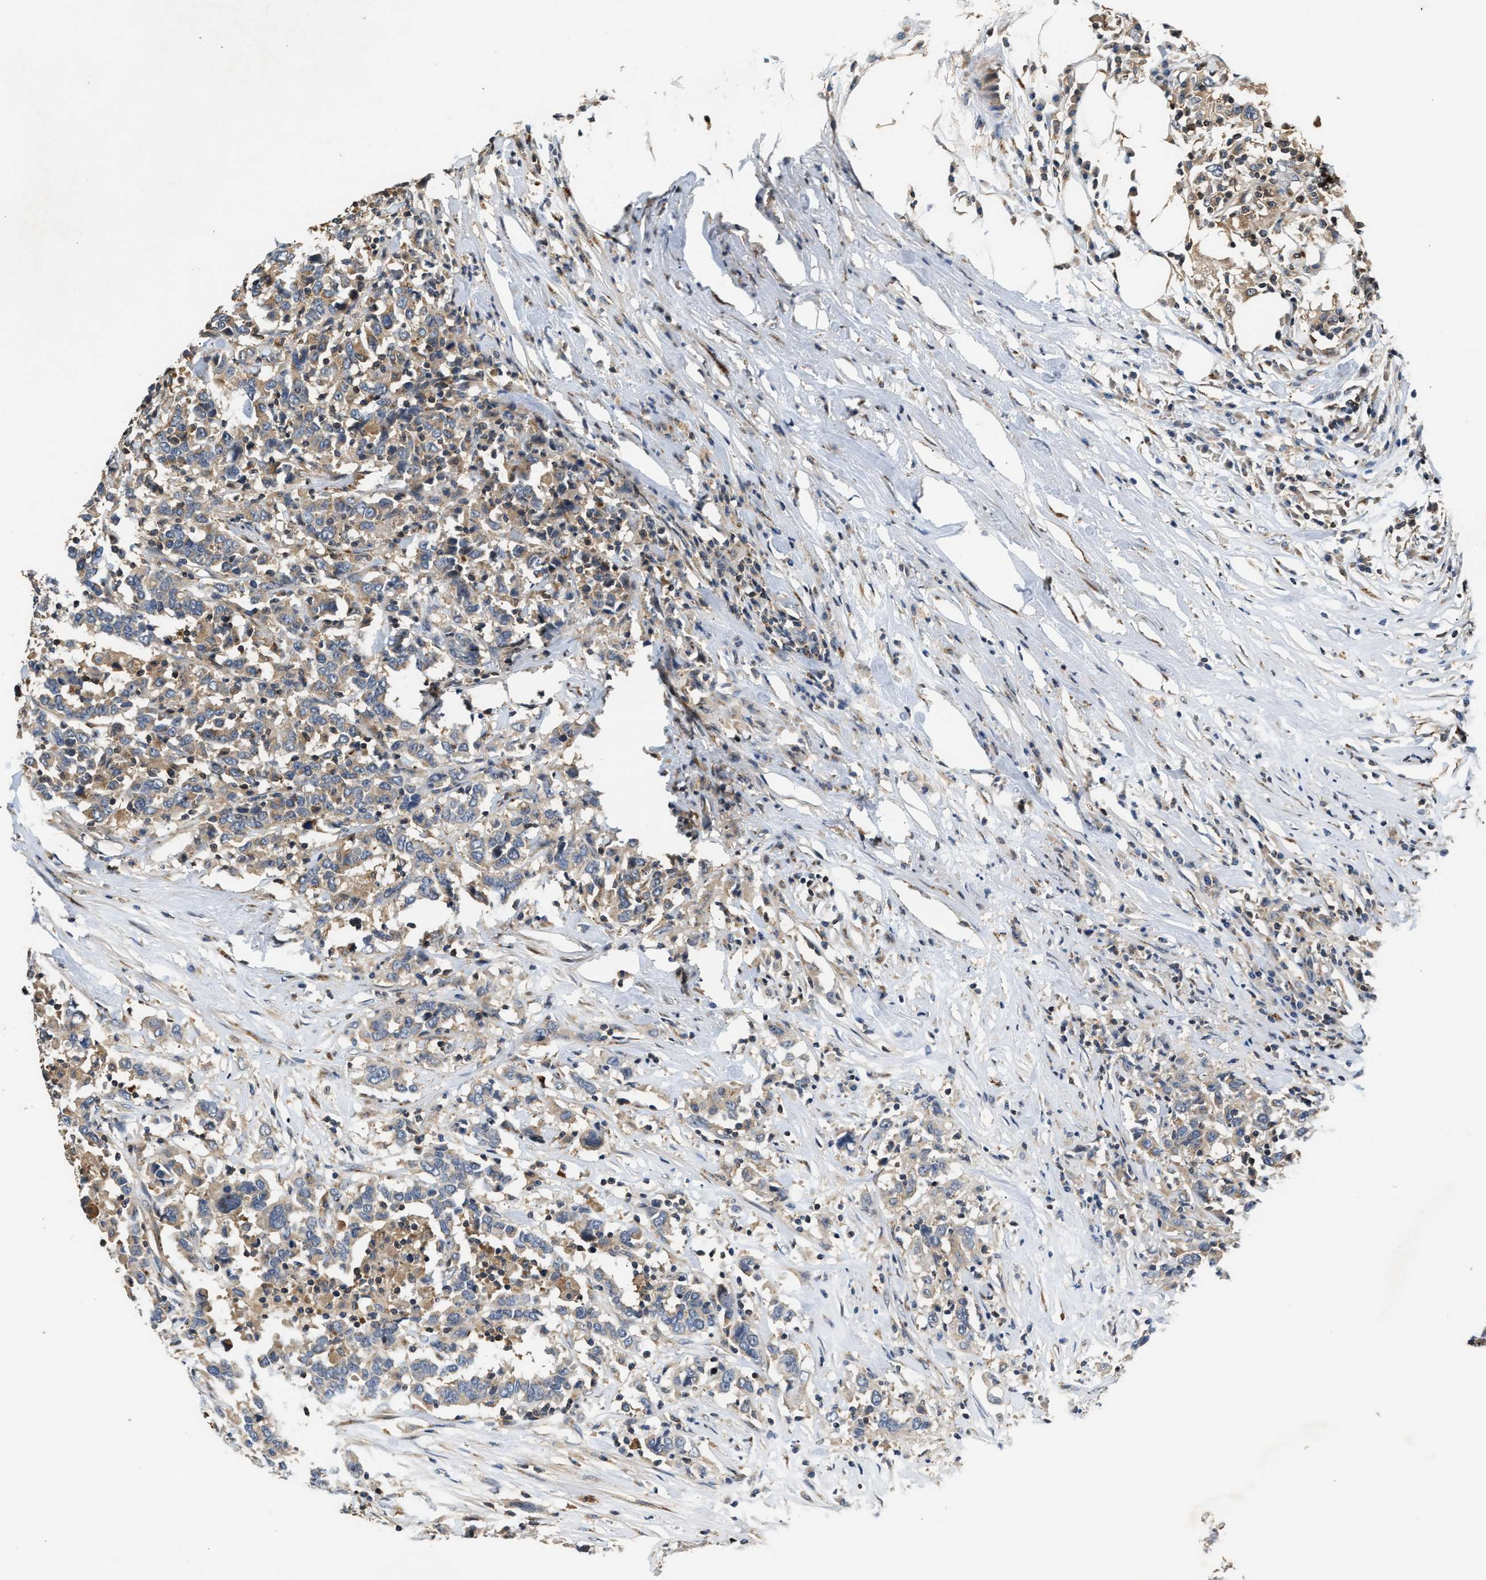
{"staining": {"intensity": "weak", "quantity": "25%-75%", "location": "cytoplasmic/membranous"}, "tissue": "urothelial cancer", "cell_type": "Tumor cells", "image_type": "cancer", "snomed": [{"axis": "morphology", "description": "Urothelial carcinoma, High grade"}, {"axis": "topography", "description": "Urinary bladder"}], "caption": "High-grade urothelial carcinoma stained with a brown dye reveals weak cytoplasmic/membranous positive staining in approximately 25%-75% of tumor cells.", "gene": "CHUK", "patient": {"sex": "male", "age": 61}}